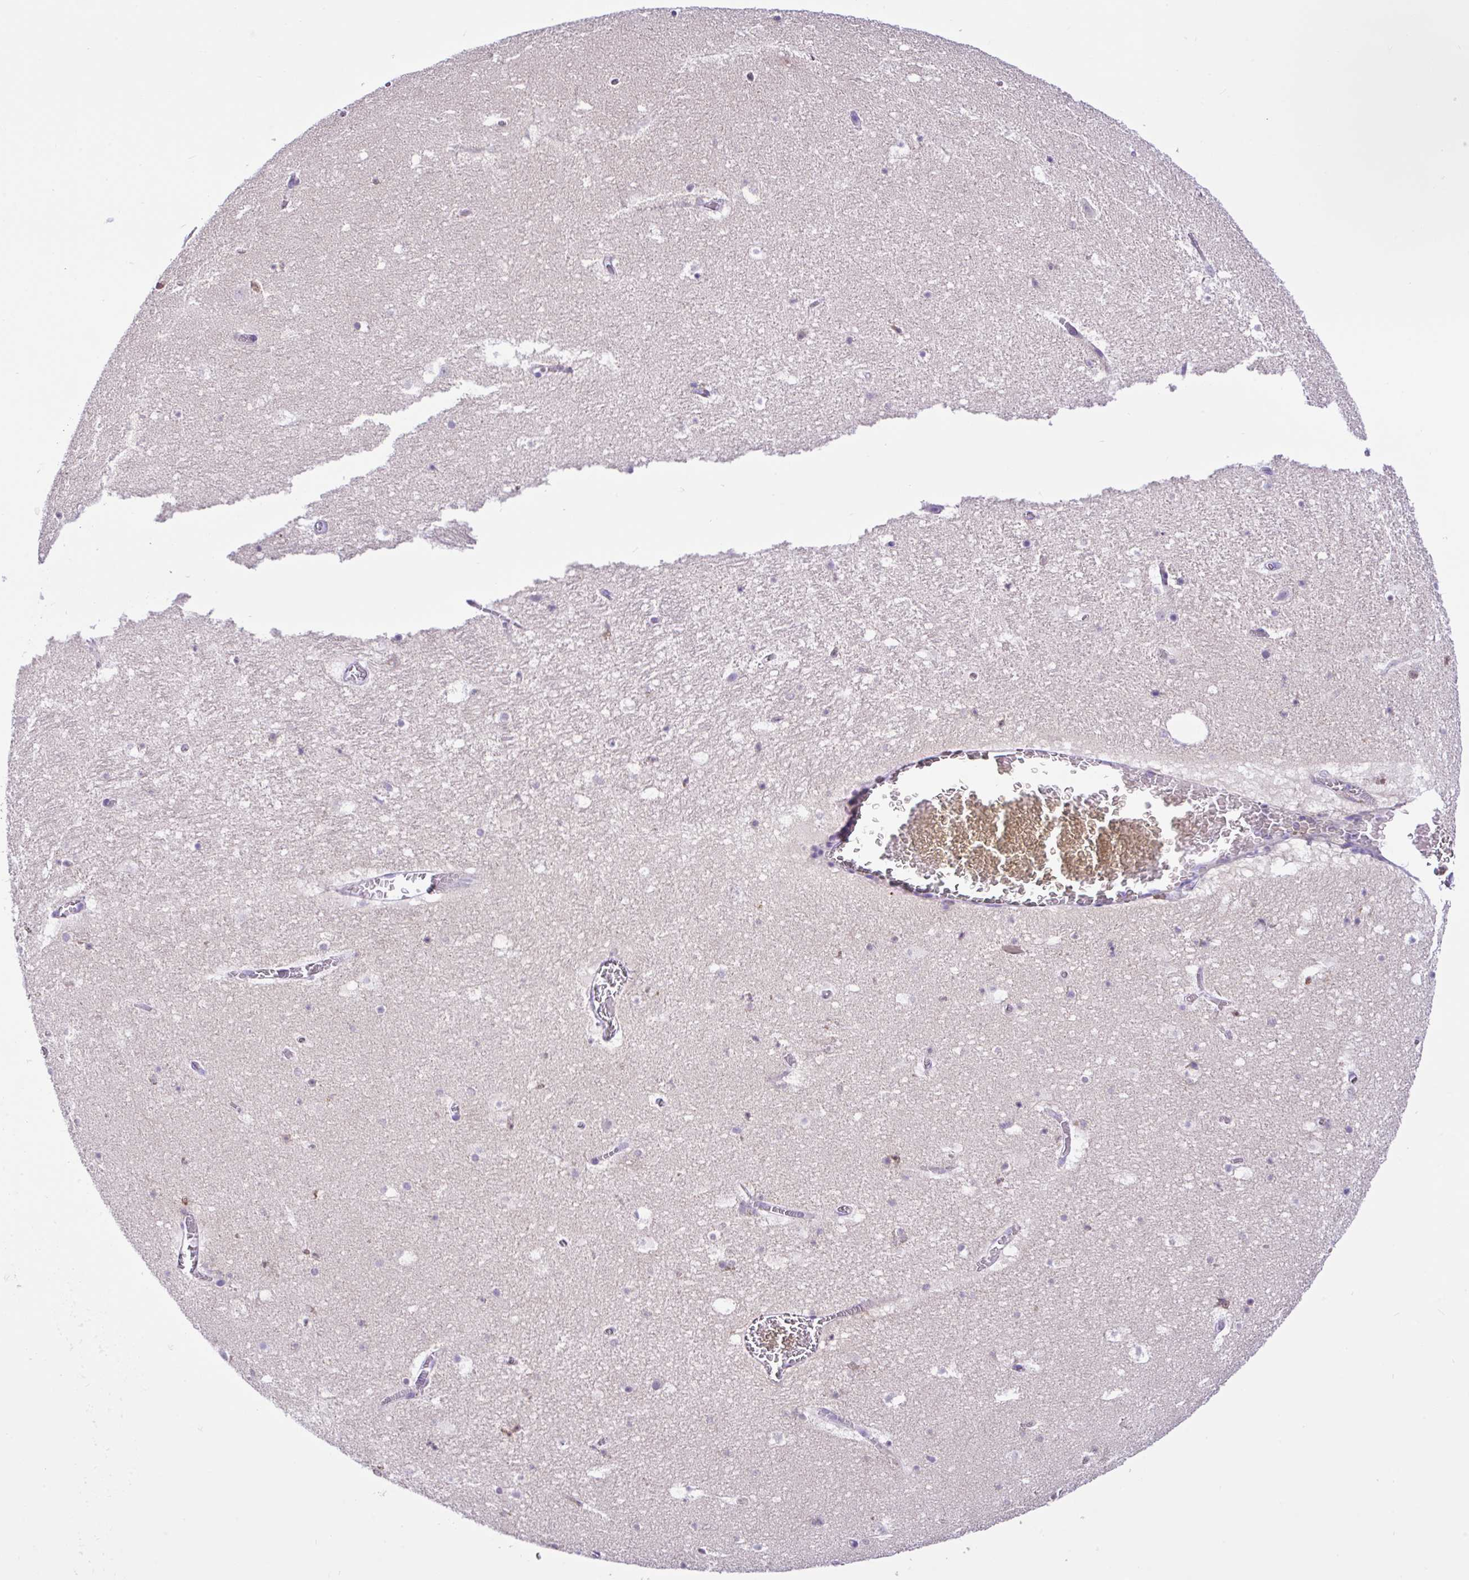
{"staining": {"intensity": "negative", "quantity": "none", "location": "none"}, "tissue": "hippocampus", "cell_type": "Glial cells", "image_type": "normal", "snomed": [{"axis": "morphology", "description": "Normal tissue, NOS"}, {"axis": "topography", "description": "Hippocampus"}], "caption": "Immunohistochemistry micrograph of unremarkable human hippocampus stained for a protein (brown), which demonstrates no expression in glial cells. The staining was performed using DAB to visualize the protein expression in brown, while the nuclei were stained in blue with hematoxylin (Magnification: 20x).", "gene": "ANO4", "patient": {"sex": "female", "age": 42}}